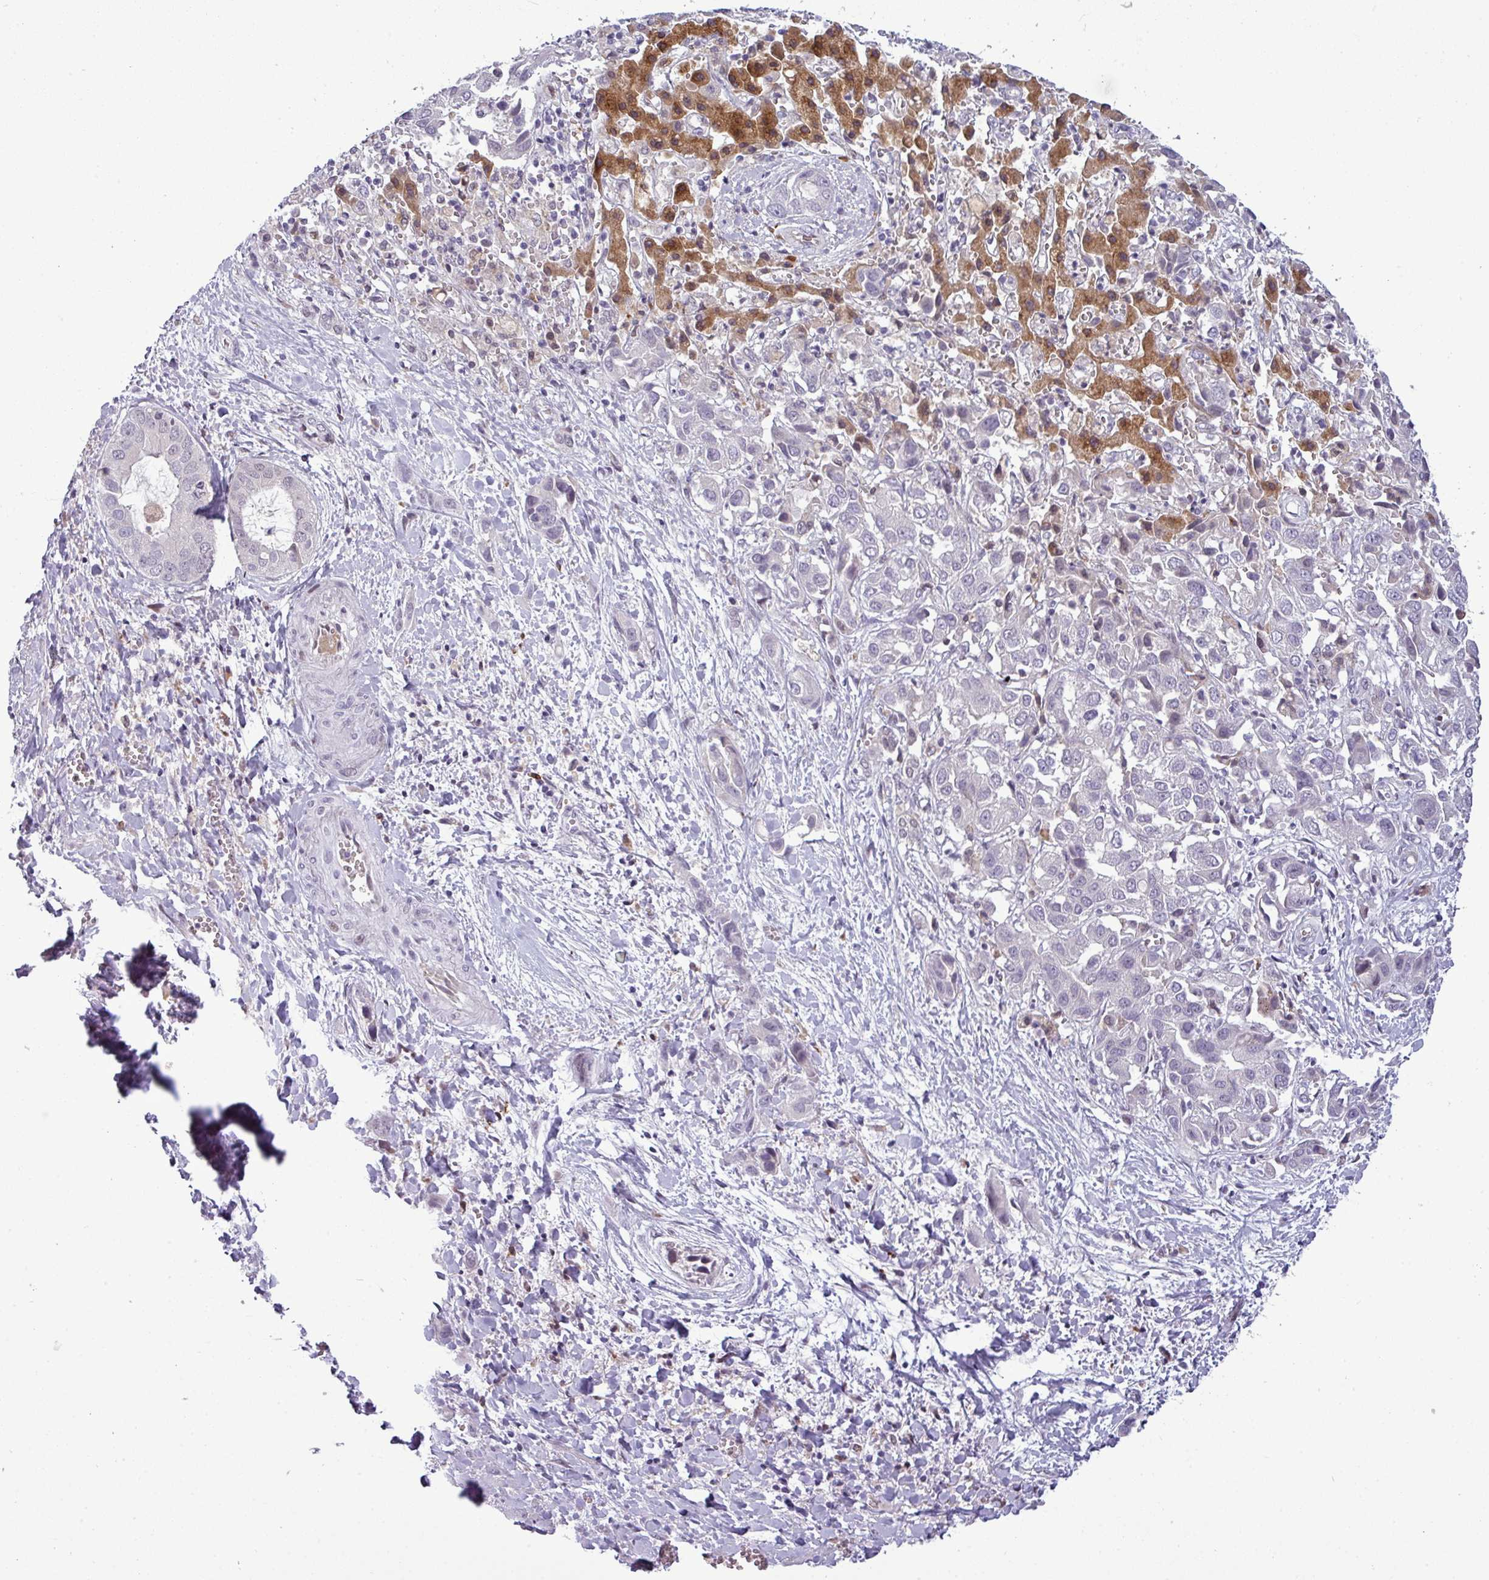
{"staining": {"intensity": "negative", "quantity": "none", "location": "none"}, "tissue": "liver cancer", "cell_type": "Tumor cells", "image_type": "cancer", "snomed": [{"axis": "morphology", "description": "Cholangiocarcinoma"}, {"axis": "topography", "description": "Liver"}], "caption": "There is no significant staining in tumor cells of liver cancer.", "gene": "SLC66A2", "patient": {"sex": "female", "age": 52}}